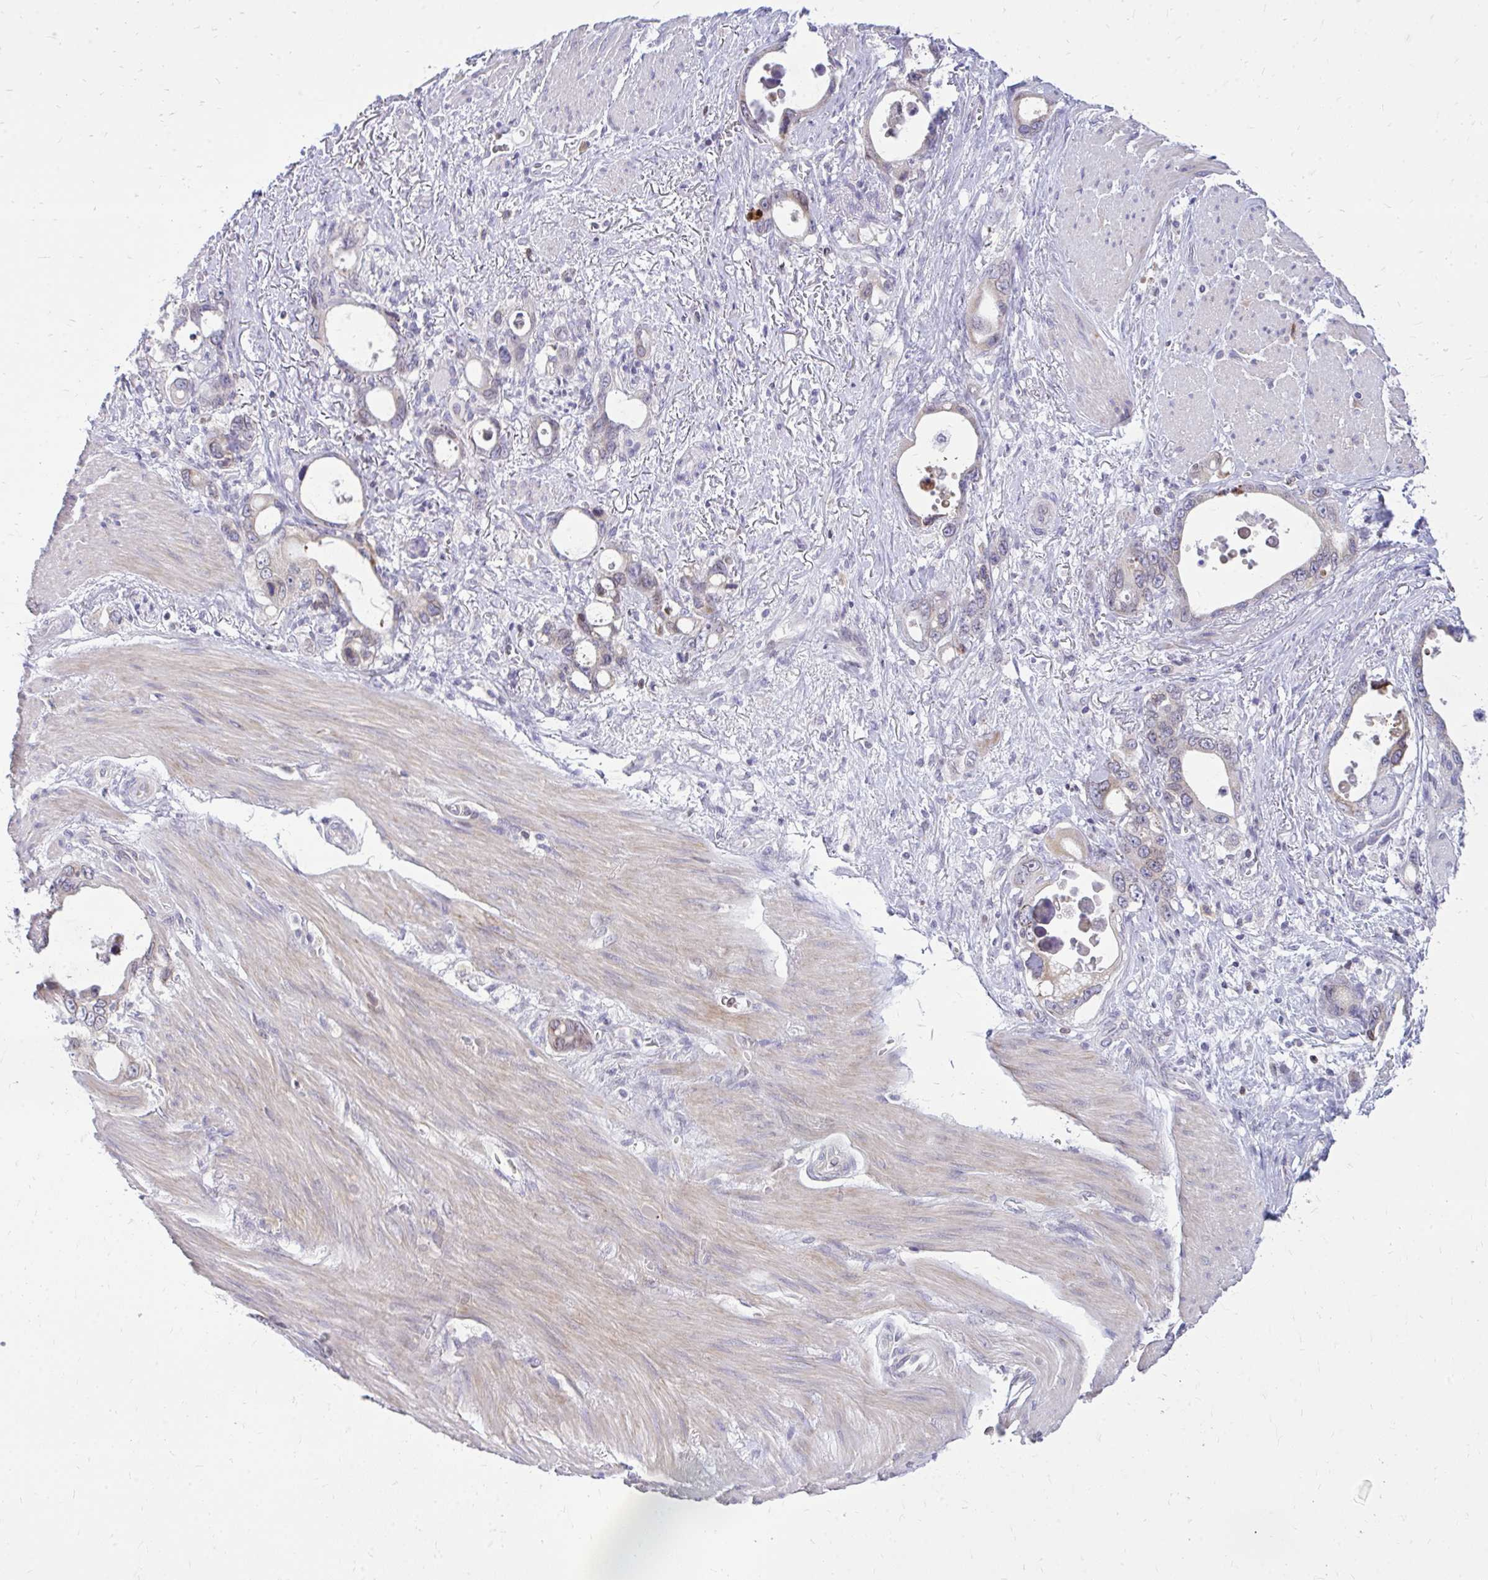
{"staining": {"intensity": "weak", "quantity": "25%-75%", "location": "cytoplasmic/membranous,nuclear"}, "tissue": "stomach cancer", "cell_type": "Tumor cells", "image_type": "cancer", "snomed": [{"axis": "morphology", "description": "Adenocarcinoma, NOS"}, {"axis": "topography", "description": "Stomach, upper"}], "caption": "An image of stomach cancer stained for a protein displays weak cytoplasmic/membranous and nuclear brown staining in tumor cells. The protein of interest is stained brown, and the nuclei are stained in blue (DAB (3,3'-diaminobenzidine) IHC with brightfield microscopy, high magnification).", "gene": "RPS6KA2", "patient": {"sex": "male", "age": 74}}